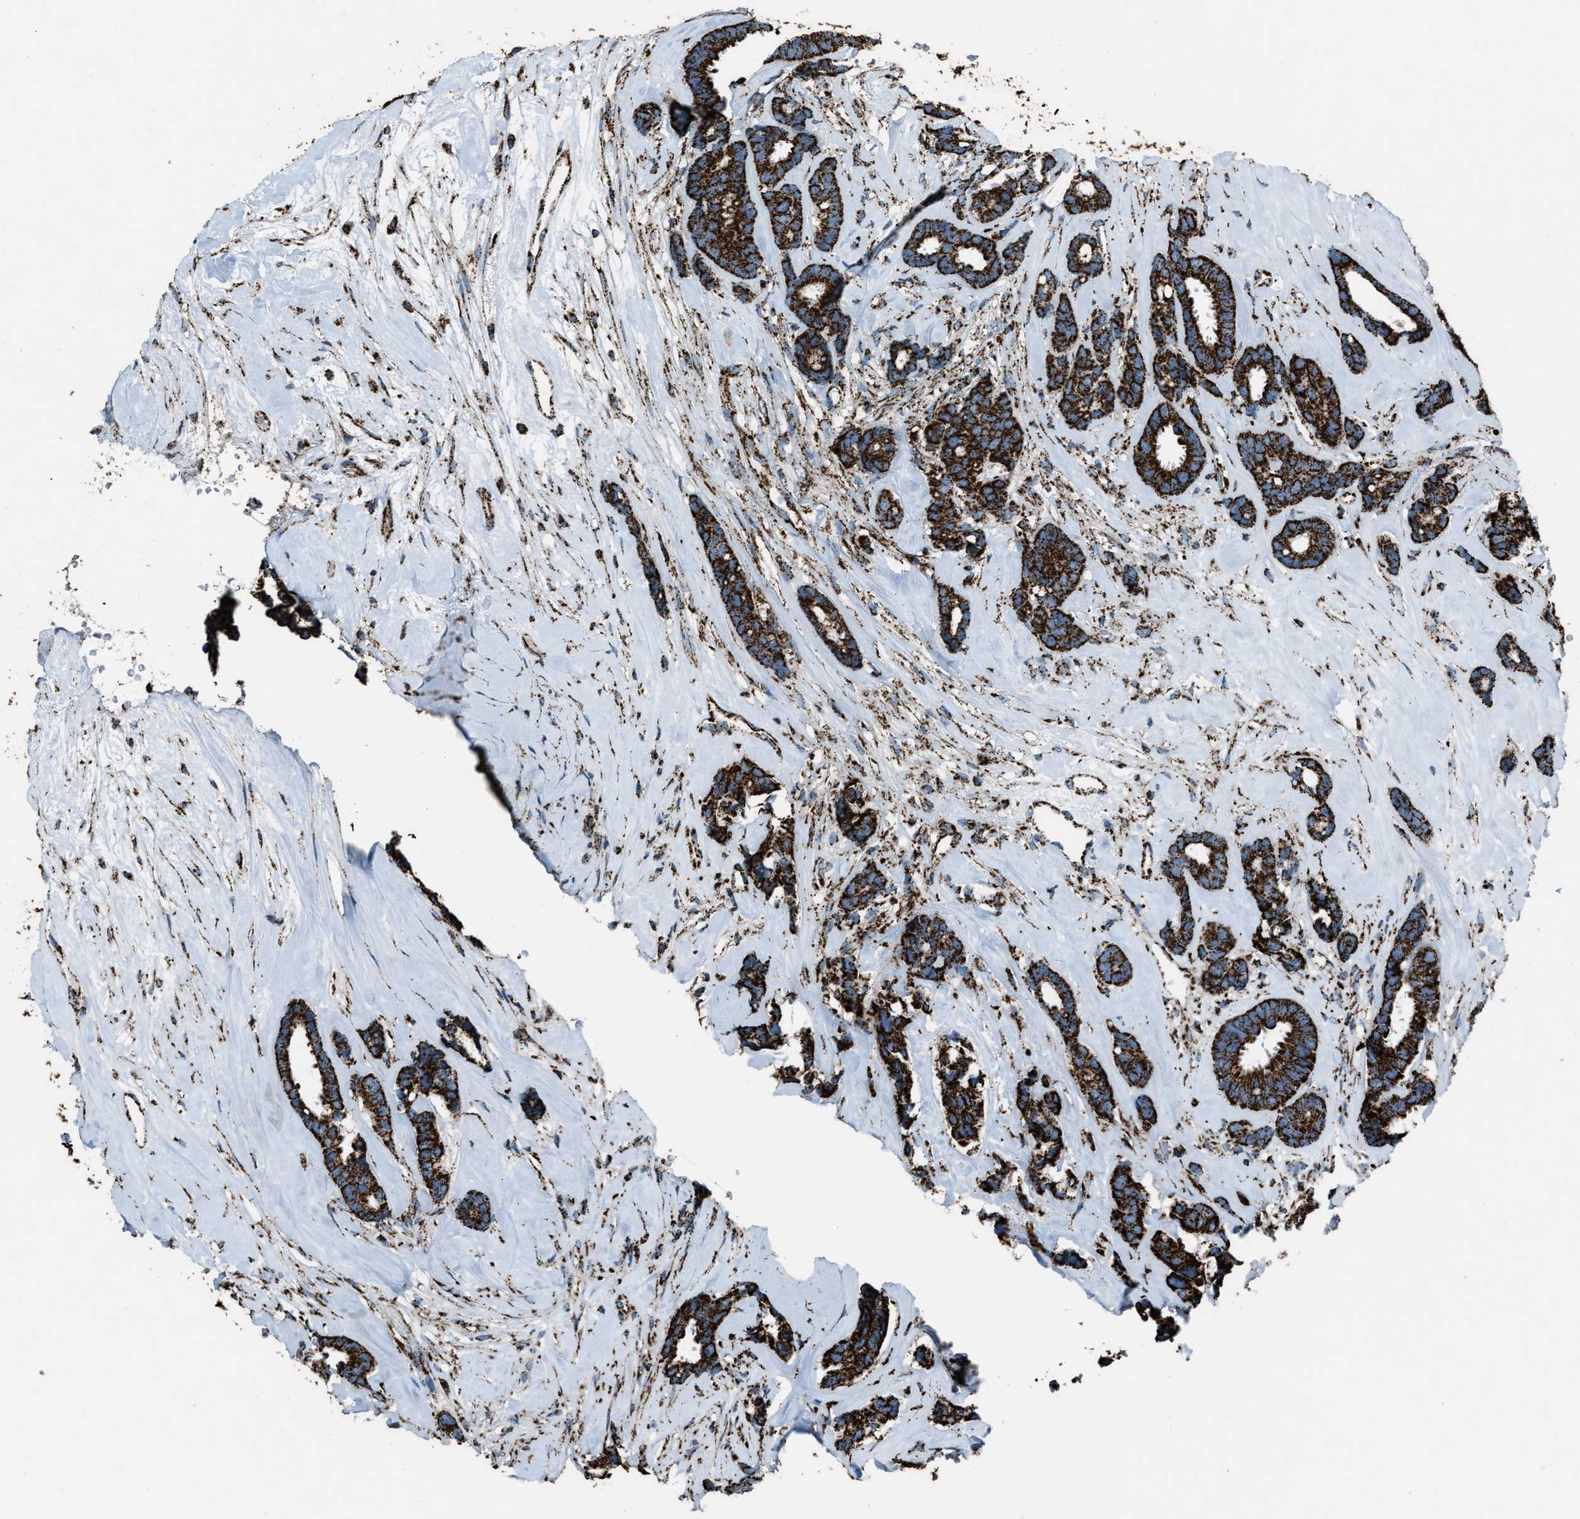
{"staining": {"intensity": "strong", "quantity": ">75%", "location": "cytoplasmic/membranous"}, "tissue": "breast cancer", "cell_type": "Tumor cells", "image_type": "cancer", "snomed": [{"axis": "morphology", "description": "Duct carcinoma"}, {"axis": "topography", "description": "Breast"}], "caption": "DAB (3,3'-diaminobenzidine) immunohistochemical staining of human invasive ductal carcinoma (breast) displays strong cytoplasmic/membranous protein positivity in about >75% of tumor cells.", "gene": "MDH2", "patient": {"sex": "female", "age": 87}}